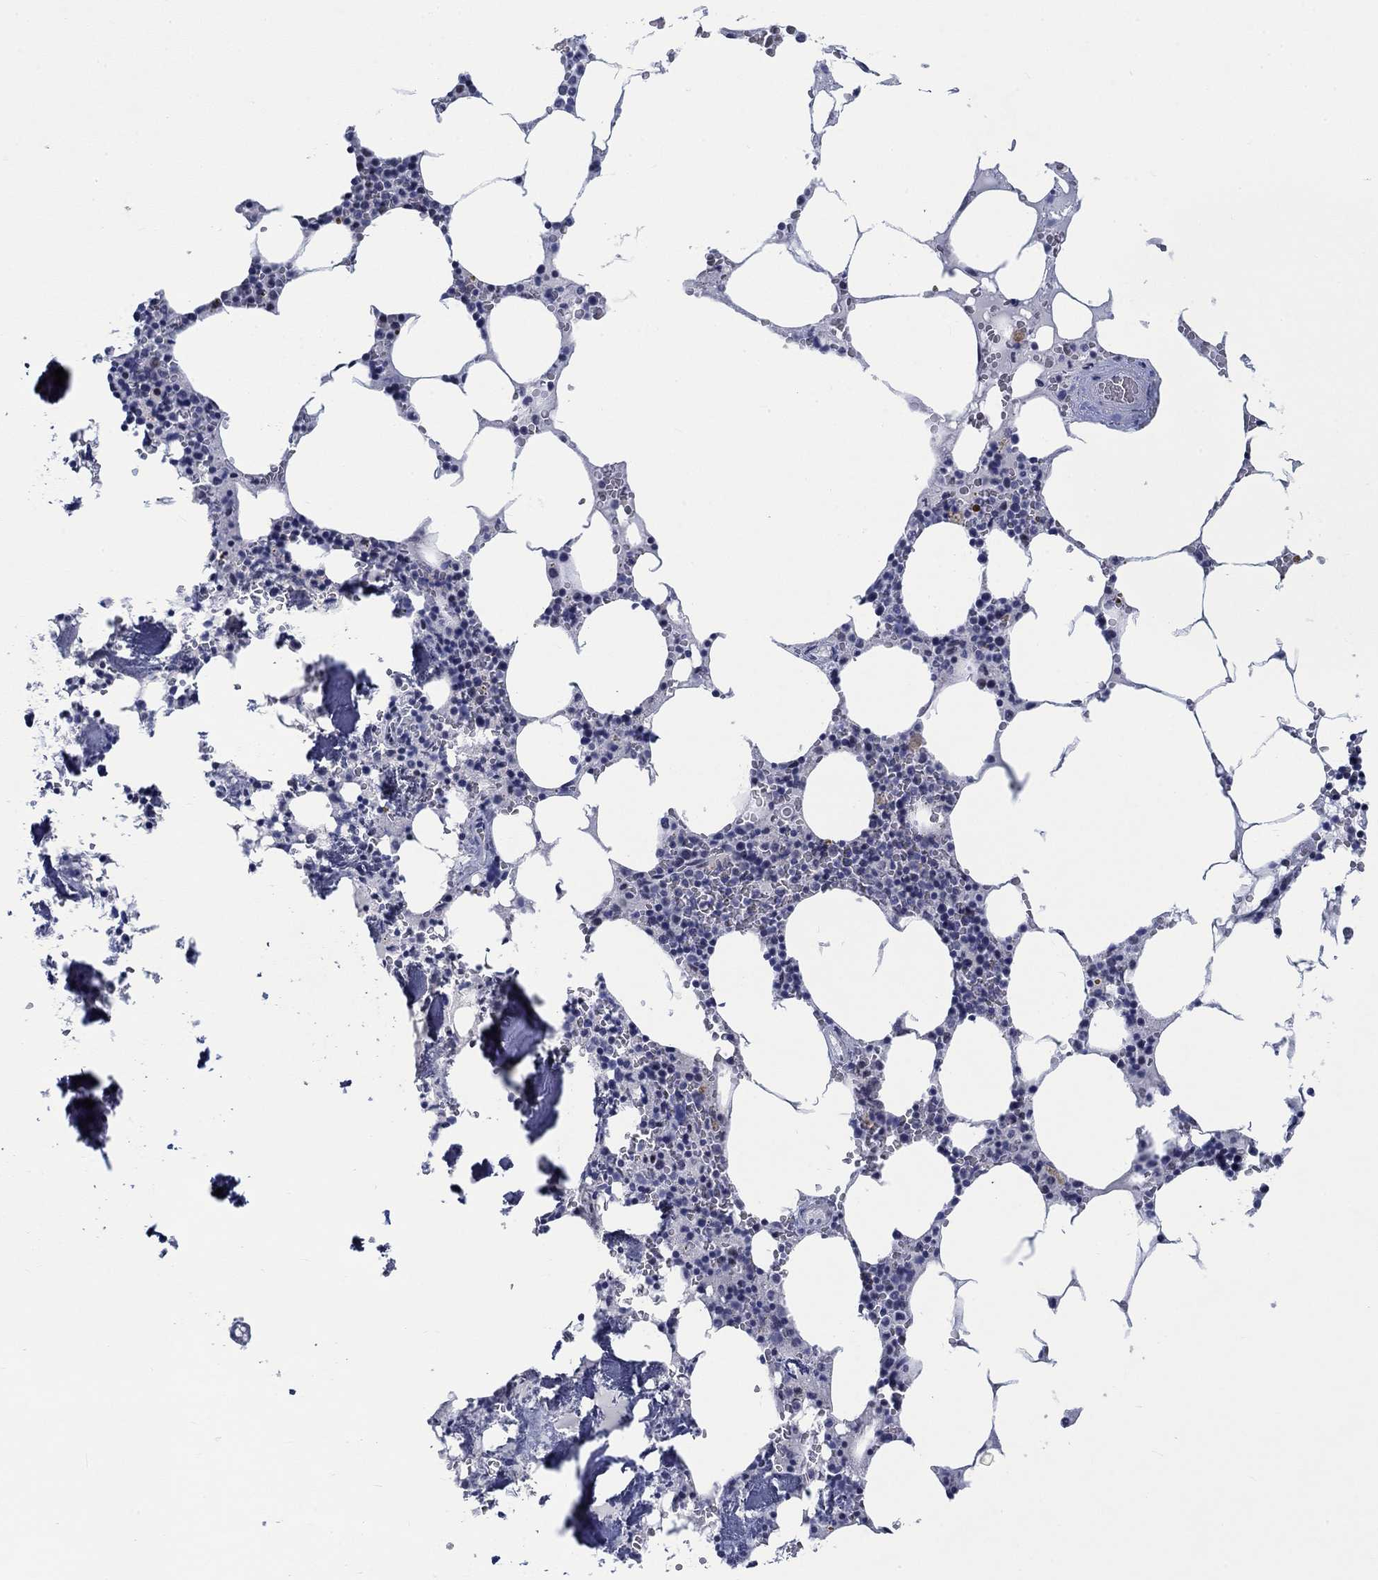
{"staining": {"intensity": "negative", "quantity": "none", "location": "none"}, "tissue": "bone marrow", "cell_type": "Hematopoietic cells", "image_type": "normal", "snomed": [{"axis": "morphology", "description": "Normal tissue, NOS"}, {"axis": "topography", "description": "Bone marrow"}], "caption": "High magnification brightfield microscopy of normal bone marrow stained with DAB (brown) and counterstained with hematoxylin (blue): hematopoietic cells show no significant positivity. (DAB immunohistochemistry, high magnification).", "gene": "NEU3", "patient": {"sex": "female", "age": 64}}